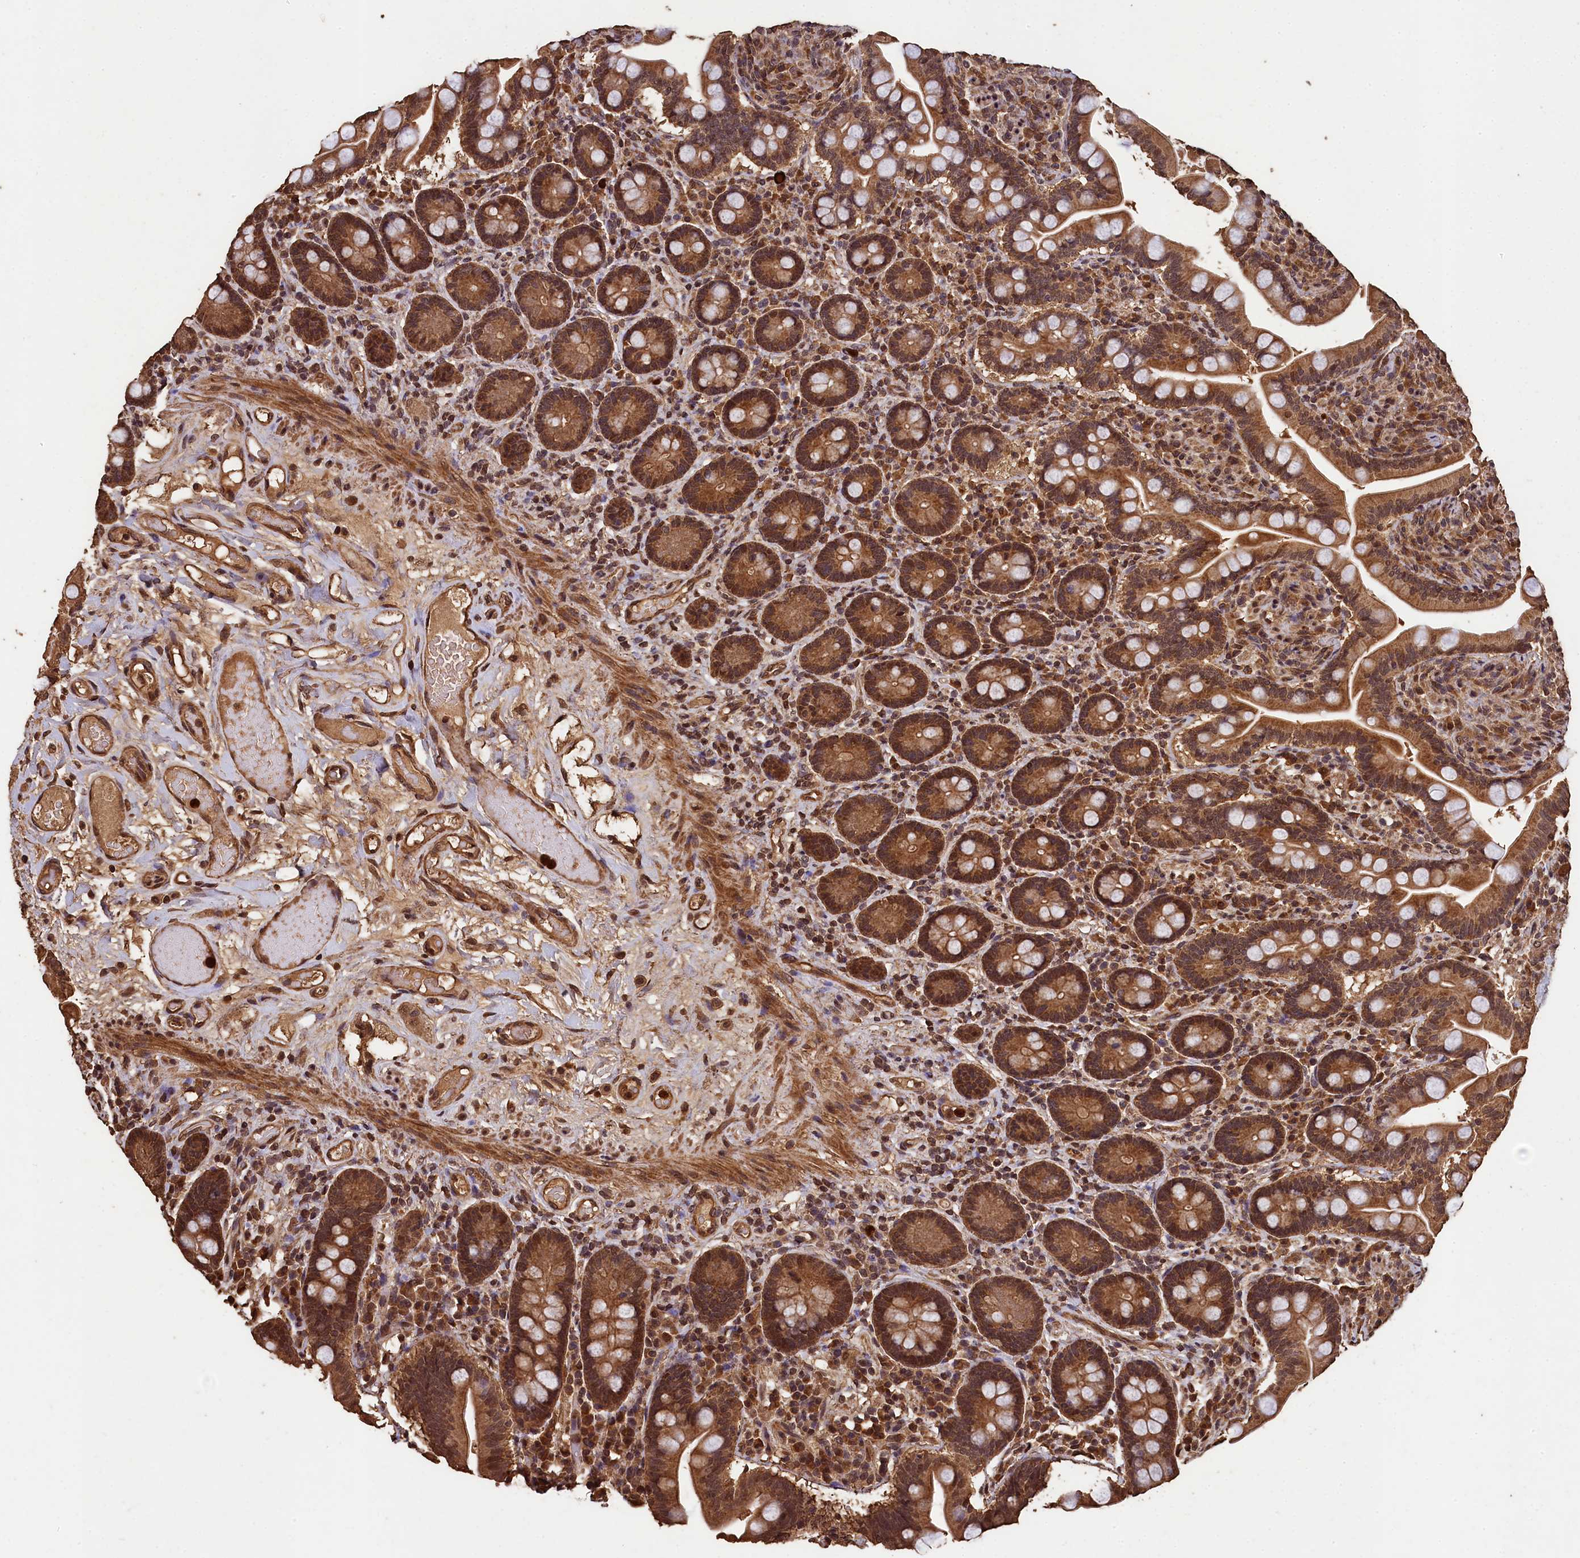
{"staining": {"intensity": "moderate", "quantity": ">75%", "location": "cytoplasmic/membranous,nuclear"}, "tissue": "small intestine", "cell_type": "Glandular cells", "image_type": "normal", "snomed": [{"axis": "morphology", "description": "Normal tissue, NOS"}, {"axis": "topography", "description": "Small intestine"}], "caption": "Protein positivity by immunohistochemistry demonstrates moderate cytoplasmic/membranous,nuclear positivity in about >75% of glandular cells in benign small intestine. Nuclei are stained in blue.", "gene": "CEP57L1", "patient": {"sex": "female", "age": 64}}